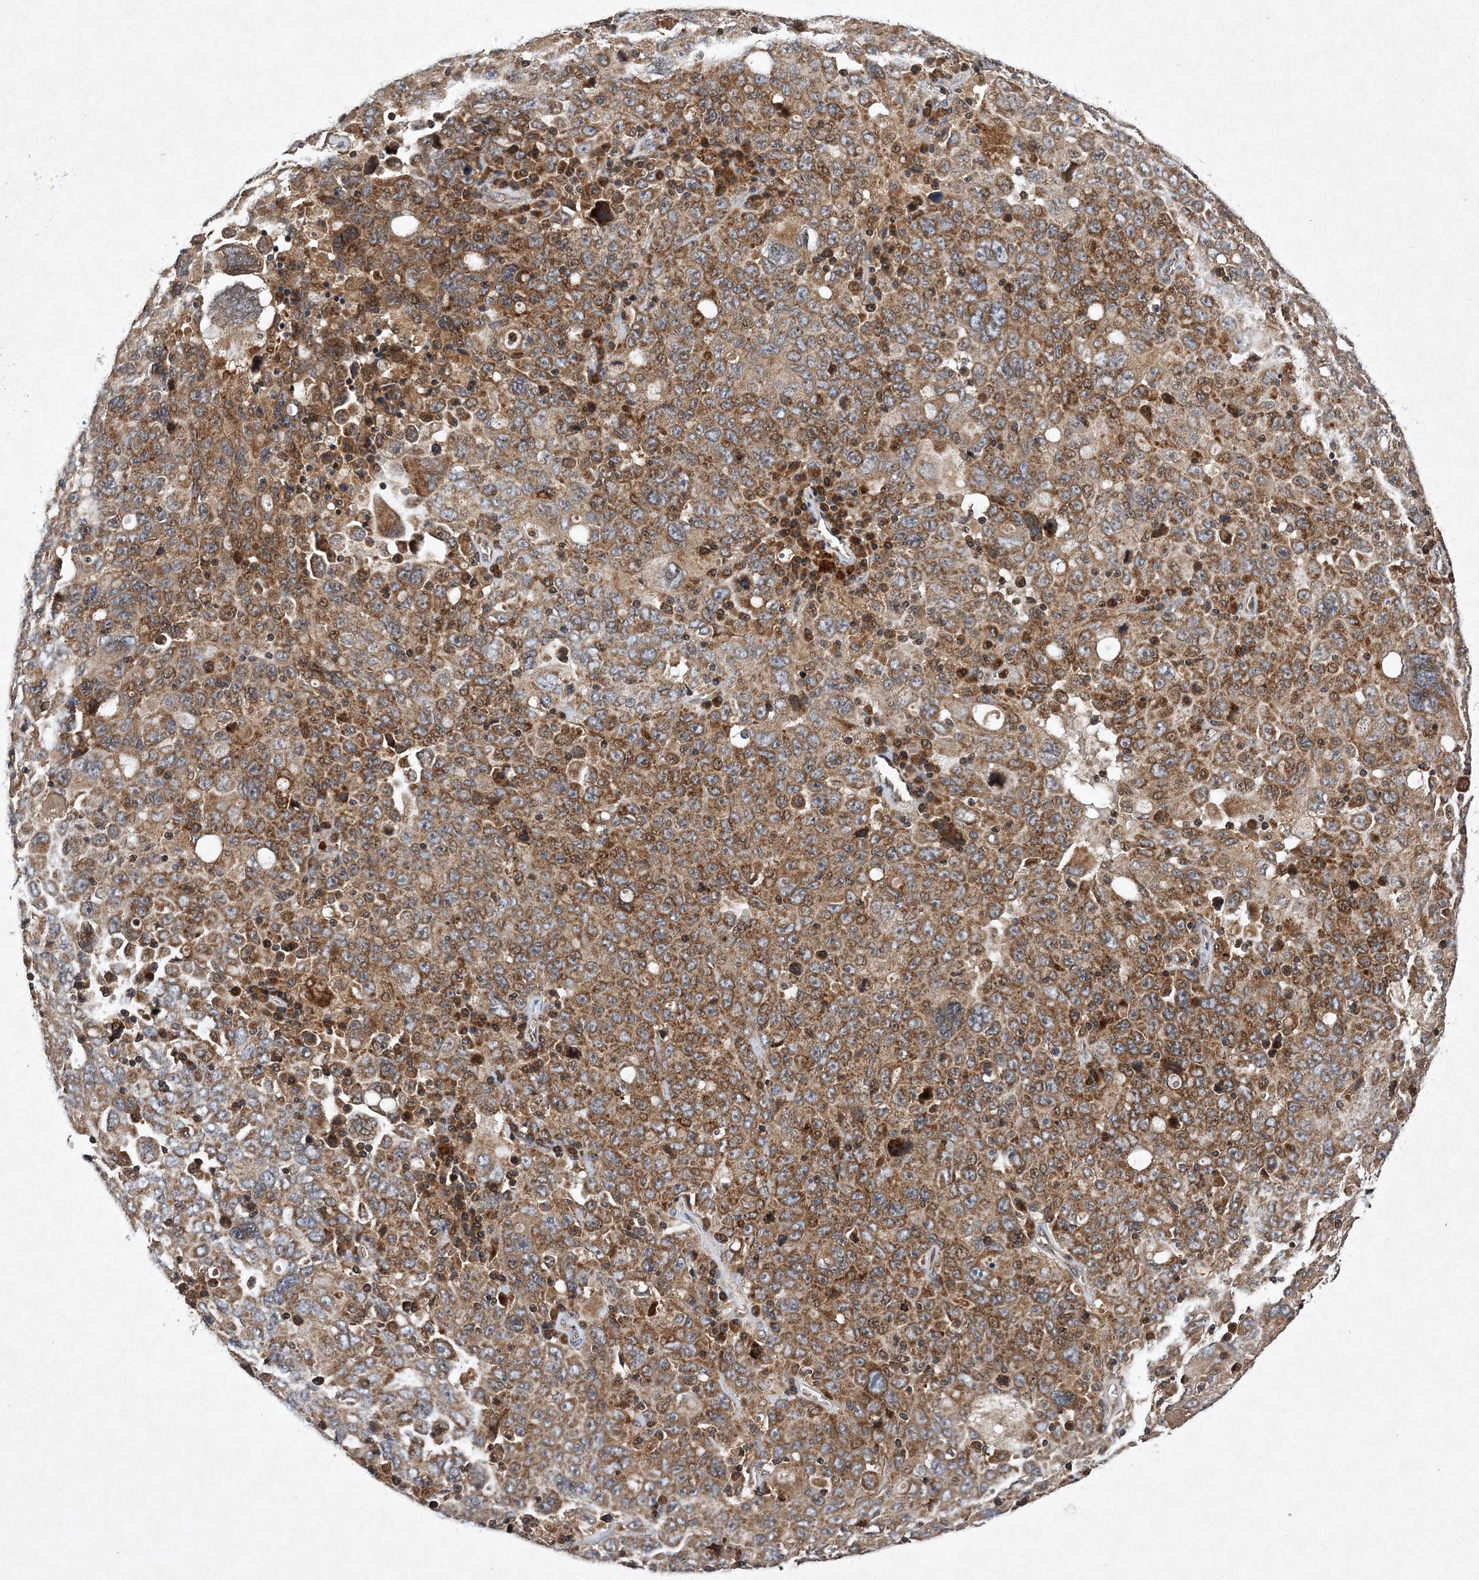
{"staining": {"intensity": "moderate", "quantity": ">75%", "location": "cytoplasmic/membranous"}, "tissue": "ovarian cancer", "cell_type": "Tumor cells", "image_type": "cancer", "snomed": [{"axis": "morphology", "description": "Carcinoma, endometroid"}, {"axis": "topography", "description": "Ovary"}], "caption": "Immunohistochemical staining of human endometroid carcinoma (ovarian) demonstrates medium levels of moderate cytoplasmic/membranous protein staining in about >75% of tumor cells.", "gene": "PROSER1", "patient": {"sex": "female", "age": 62}}